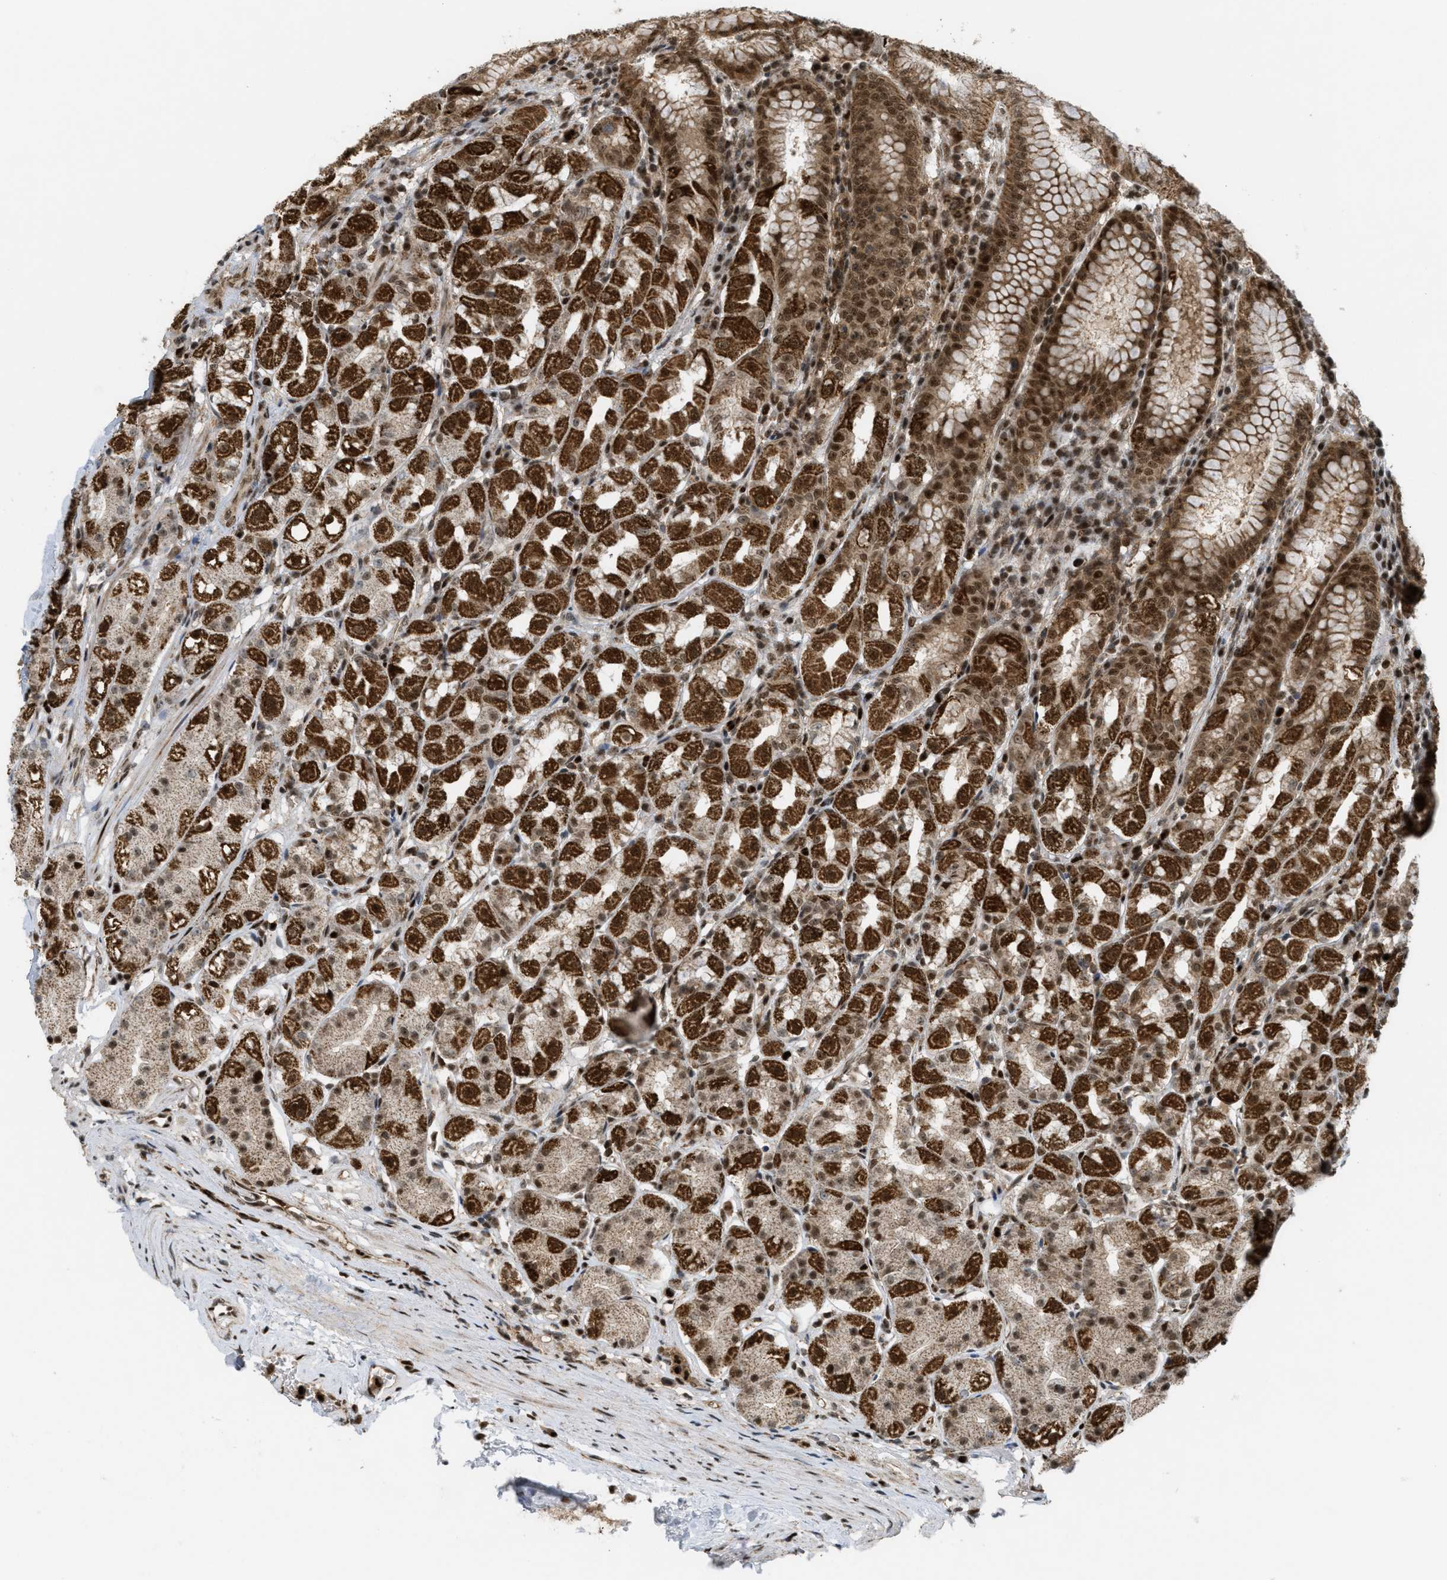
{"staining": {"intensity": "strong", "quantity": ">75%", "location": "cytoplasmic/membranous,nuclear"}, "tissue": "stomach", "cell_type": "Glandular cells", "image_type": "normal", "snomed": [{"axis": "morphology", "description": "Normal tissue, NOS"}, {"axis": "topography", "description": "Stomach"}, {"axis": "topography", "description": "Stomach, lower"}], "caption": "Immunohistochemical staining of benign stomach shows >75% levels of strong cytoplasmic/membranous,nuclear protein positivity in approximately >75% of glandular cells.", "gene": "TLK1", "patient": {"sex": "female", "age": 56}}